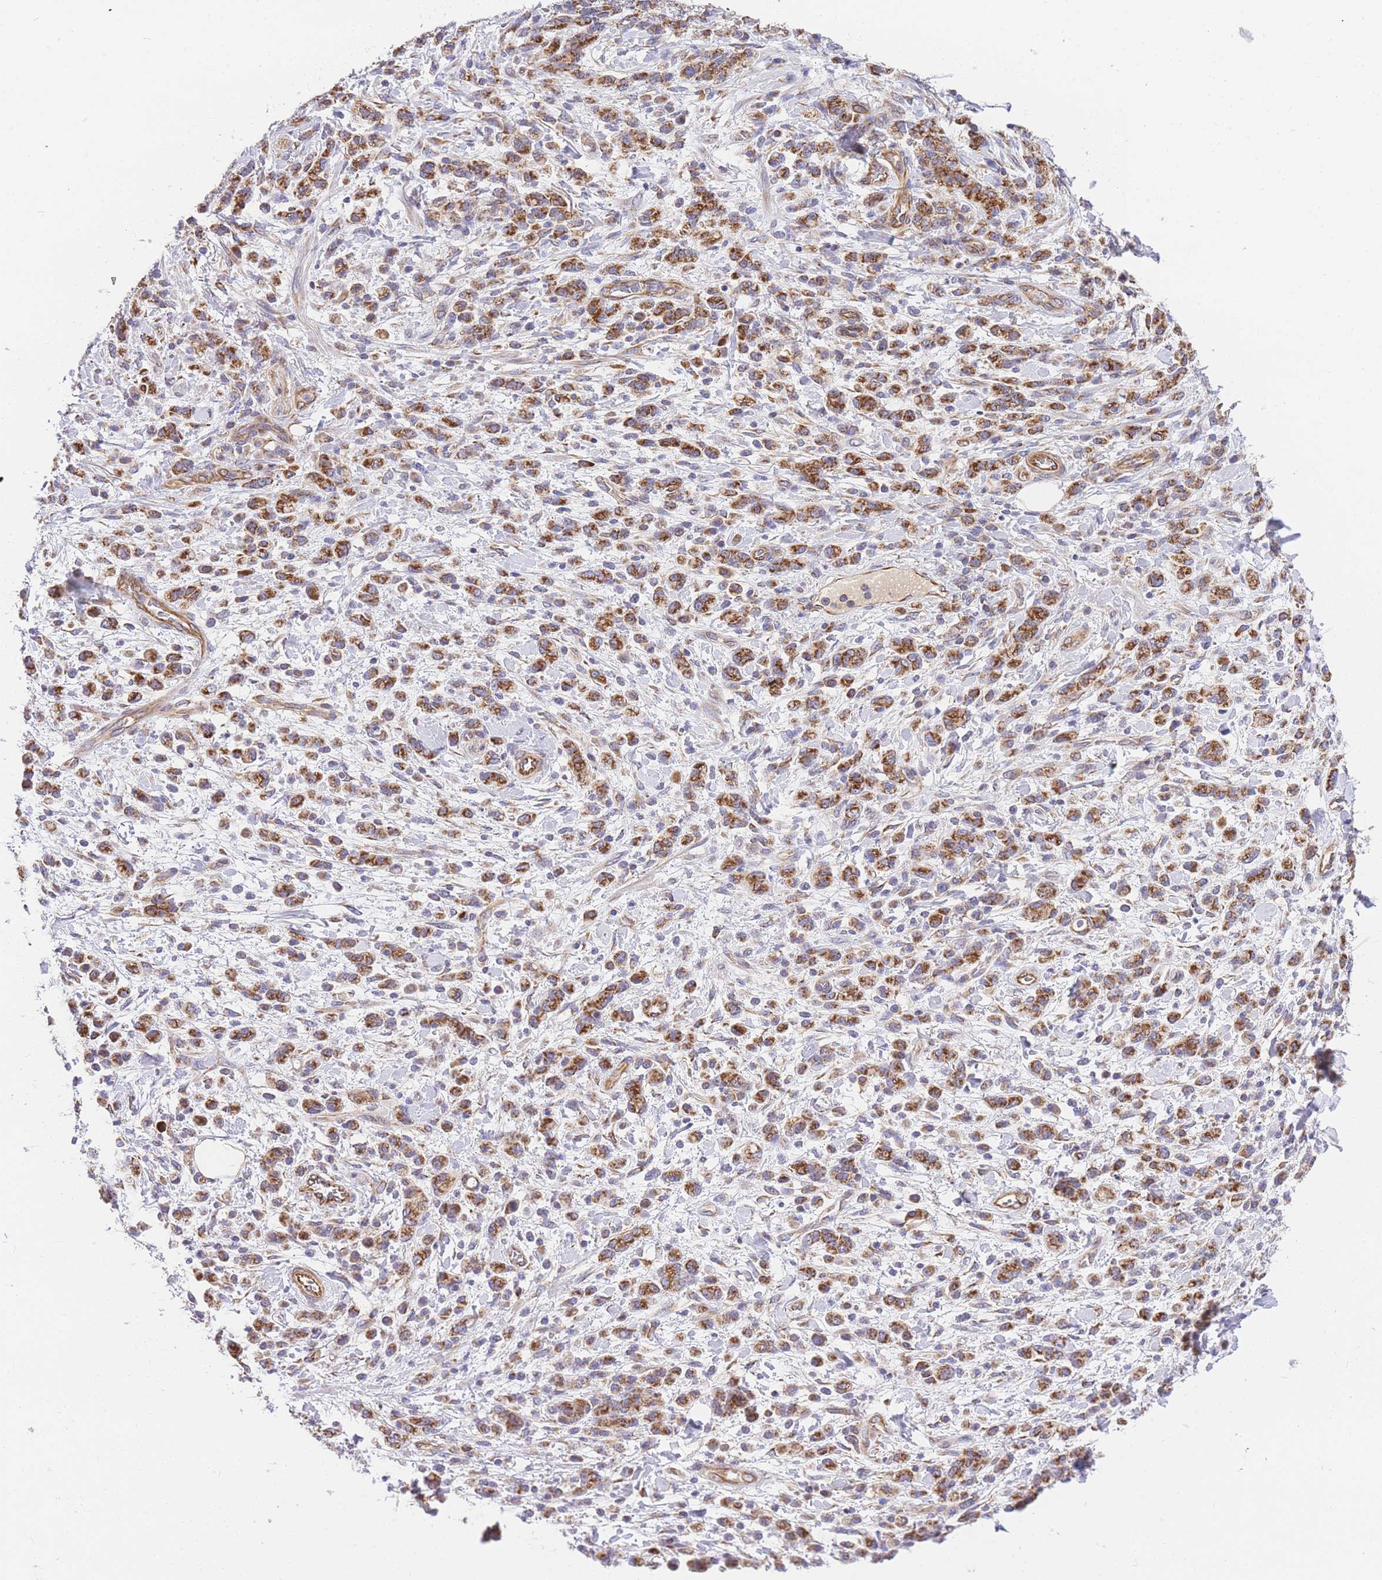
{"staining": {"intensity": "moderate", "quantity": ">75%", "location": "cytoplasmic/membranous"}, "tissue": "stomach cancer", "cell_type": "Tumor cells", "image_type": "cancer", "snomed": [{"axis": "morphology", "description": "Adenocarcinoma, NOS"}, {"axis": "topography", "description": "Stomach"}], "caption": "Immunohistochemical staining of stomach adenocarcinoma displays moderate cytoplasmic/membranous protein staining in approximately >75% of tumor cells.", "gene": "MTRES1", "patient": {"sex": "male", "age": 77}}